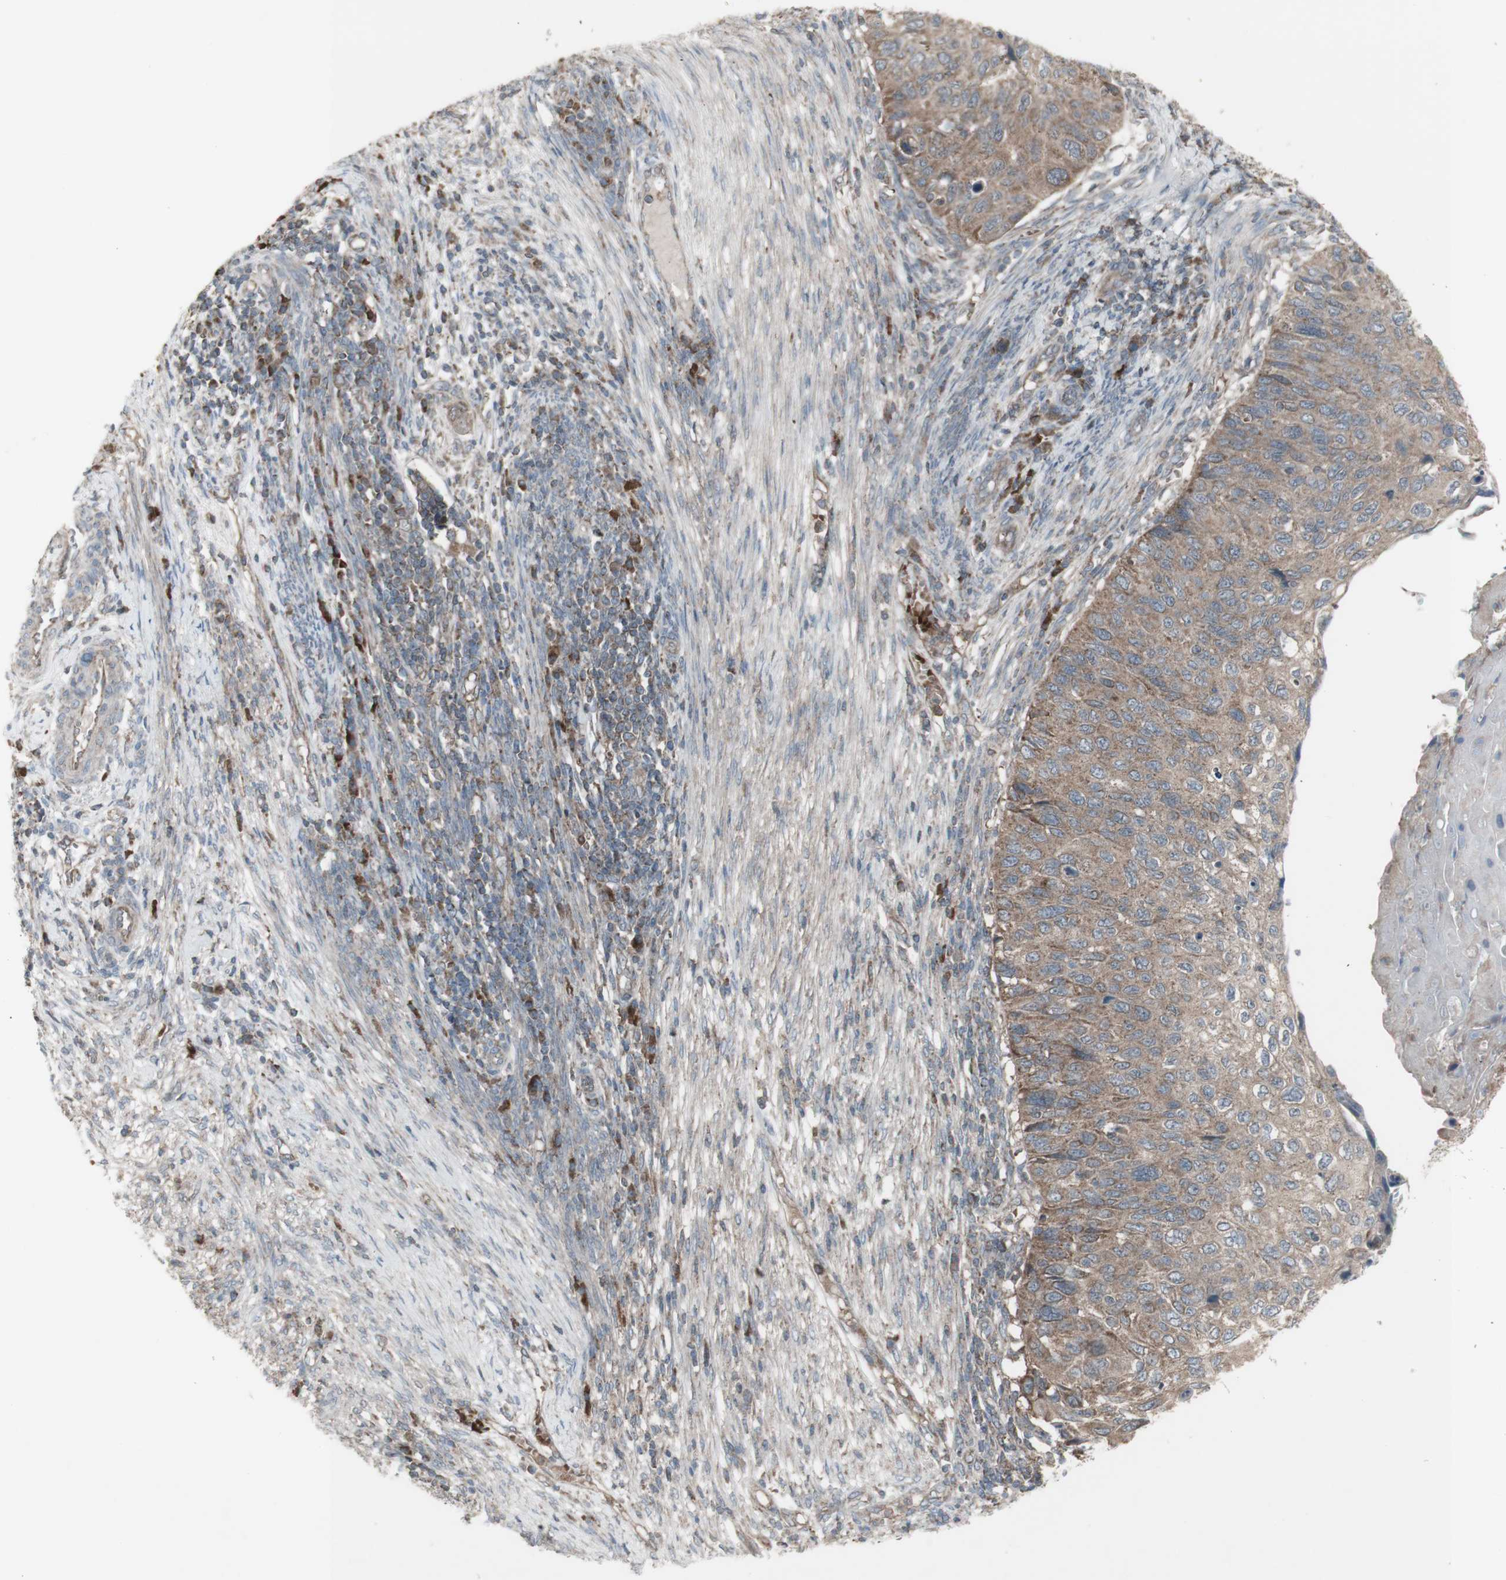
{"staining": {"intensity": "weak", "quantity": ">75%", "location": "cytoplasmic/membranous"}, "tissue": "cervical cancer", "cell_type": "Tumor cells", "image_type": "cancer", "snomed": [{"axis": "morphology", "description": "Squamous cell carcinoma, NOS"}, {"axis": "topography", "description": "Cervix"}], "caption": "Protein staining reveals weak cytoplasmic/membranous staining in about >75% of tumor cells in cervical cancer (squamous cell carcinoma). (Brightfield microscopy of DAB IHC at high magnification).", "gene": "SHC1", "patient": {"sex": "female", "age": 70}}